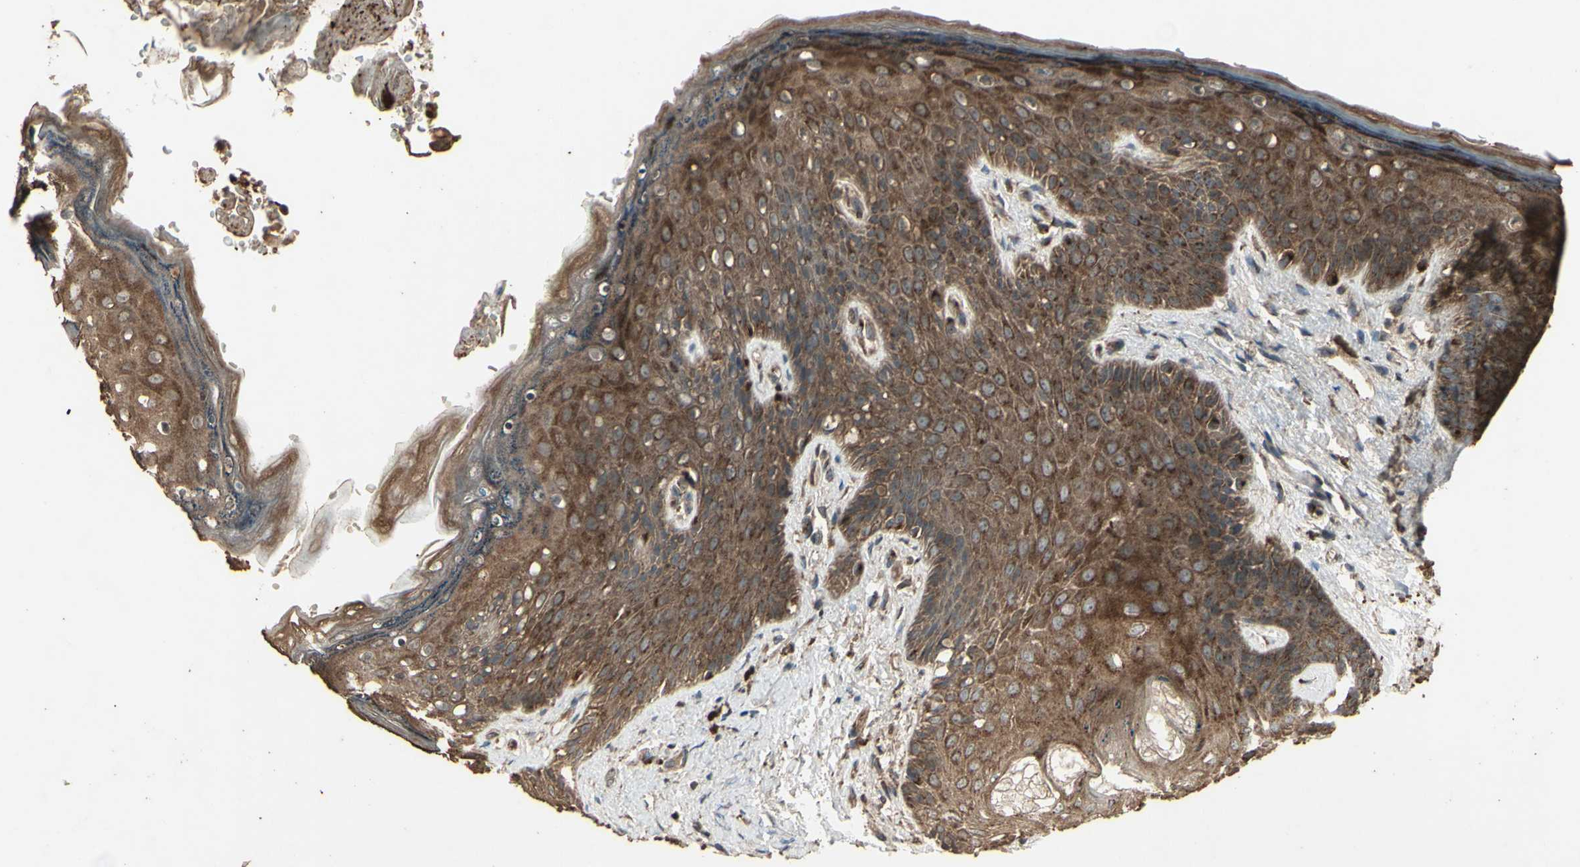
{"staining": {"intensity": "strong", "quantity": ">75%", "location": "cytoplasmic/membranous"}, "tissue": "skin", "cell_type": "Epidermal cells", "image_type": "normal", "snomed": [{"axis": "morphology", "description": "Normal tissue, NOS"}, {"axis": "topography", "description": "Anal"}], "caption": "Immunohistochemical staining of benign human skin exhibits high levels of strong cytoplasmic/membranous staining in about >75% of epidermal cells. (DAB (3,3'-diaminobenzidine) IHC, brown staining for protein, blue staining for nuclei).", "gene": "AP1G1", "patient": {"sex": "female", "age": 46}}